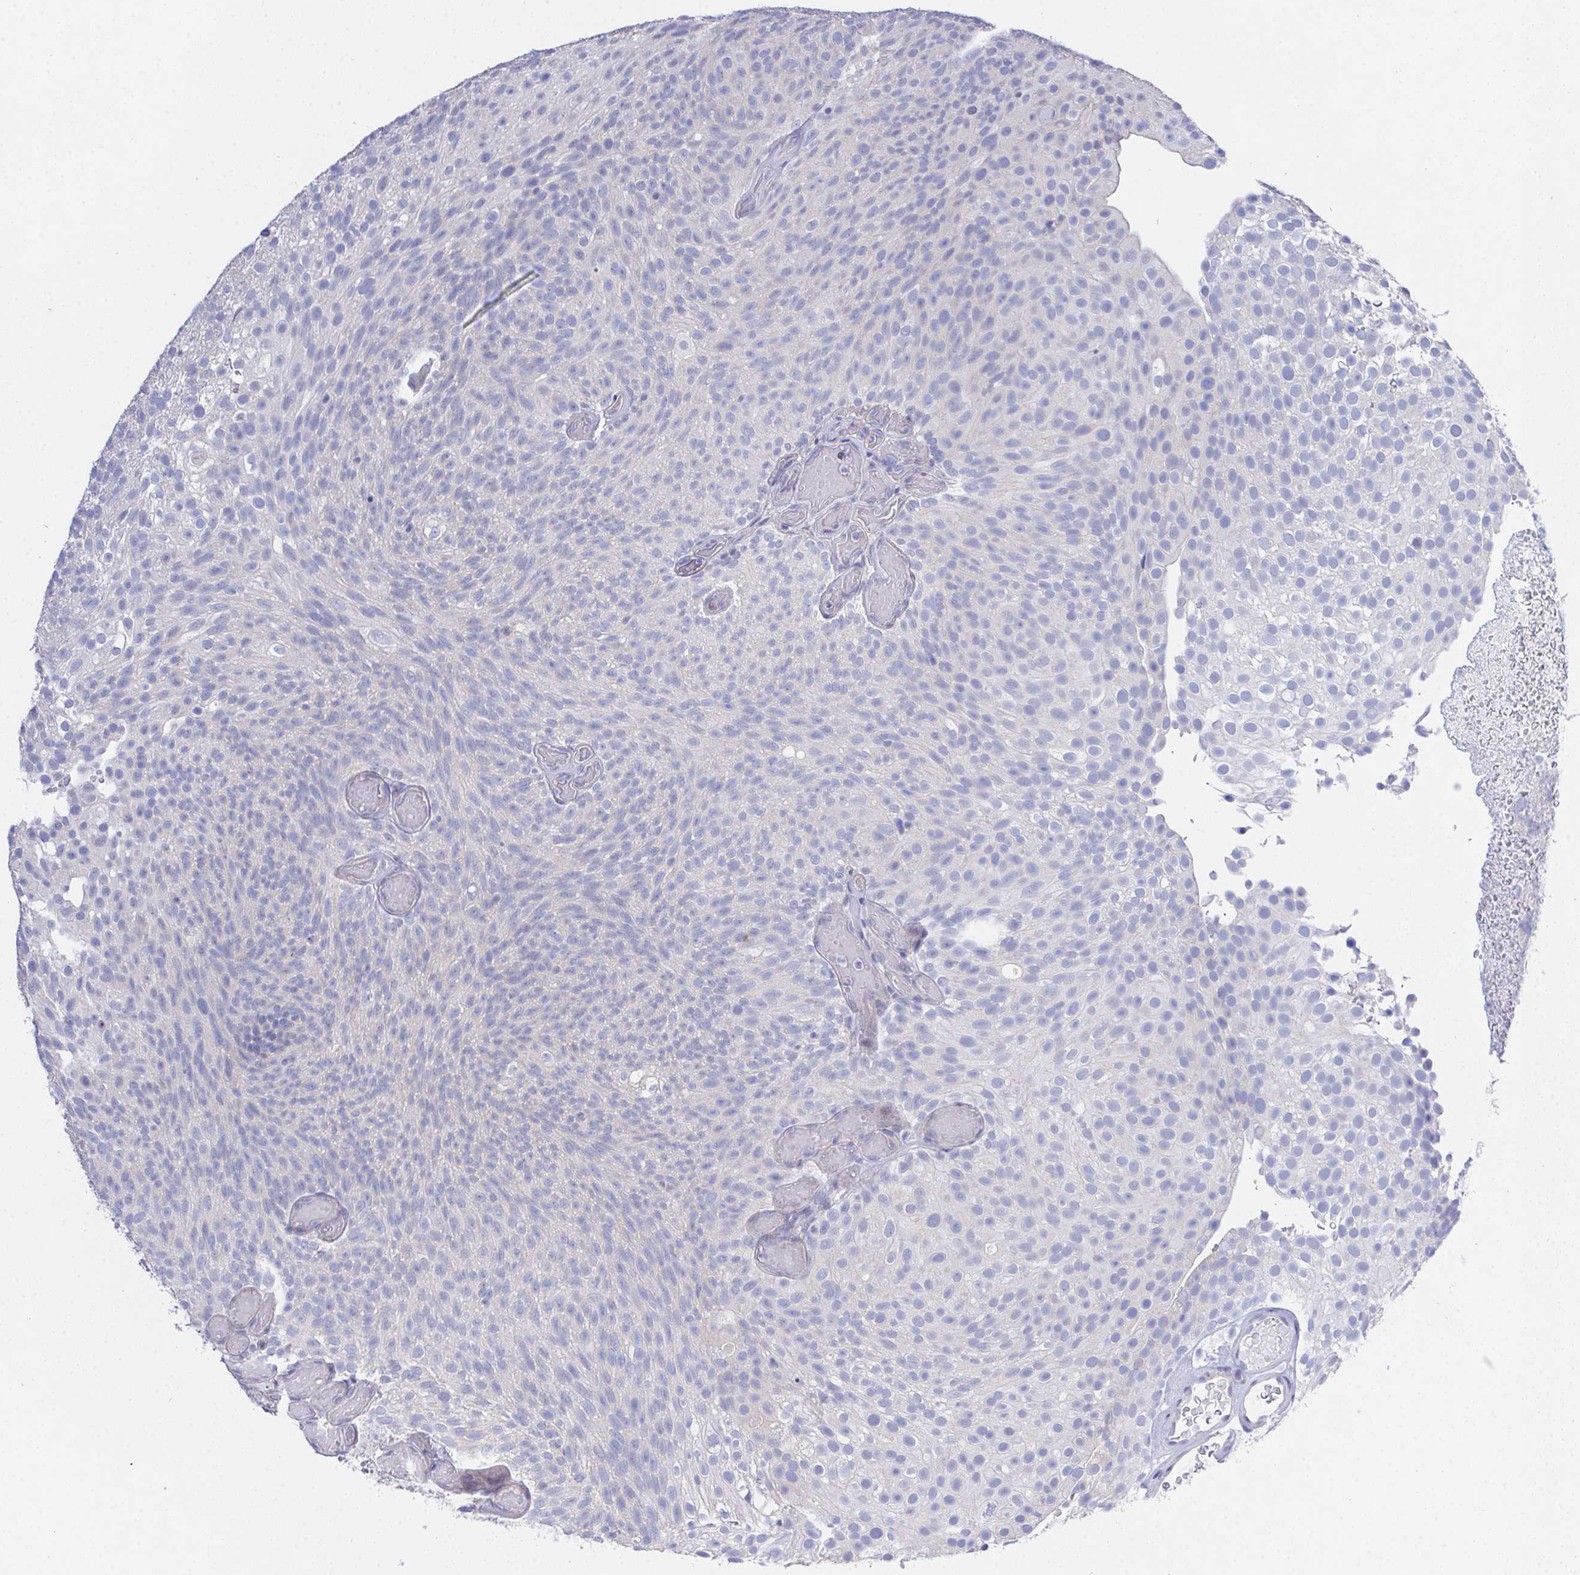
{"staining": {"intensity": "negative", "quantity": "none", "location": "none"}, "tissue": "urothelial cancer", "cell_type": "Tumor cells", "image_type": "cancer", "snomed": [{"axis": "morphology", "description": "Urothelial carcinoma, Low grade"}, {"axis": "topography", "description": "Urinary bladder"}], "caption": "Tumor cells show no significant staining in urothelial cancer. Brightfield microscopy of immunohistochemistry stained with DAB (brown) and hematoxylin (blue), captured at high magnification.", "gene": "PRG3", "patient": {"sex": "male", "age": 78}}